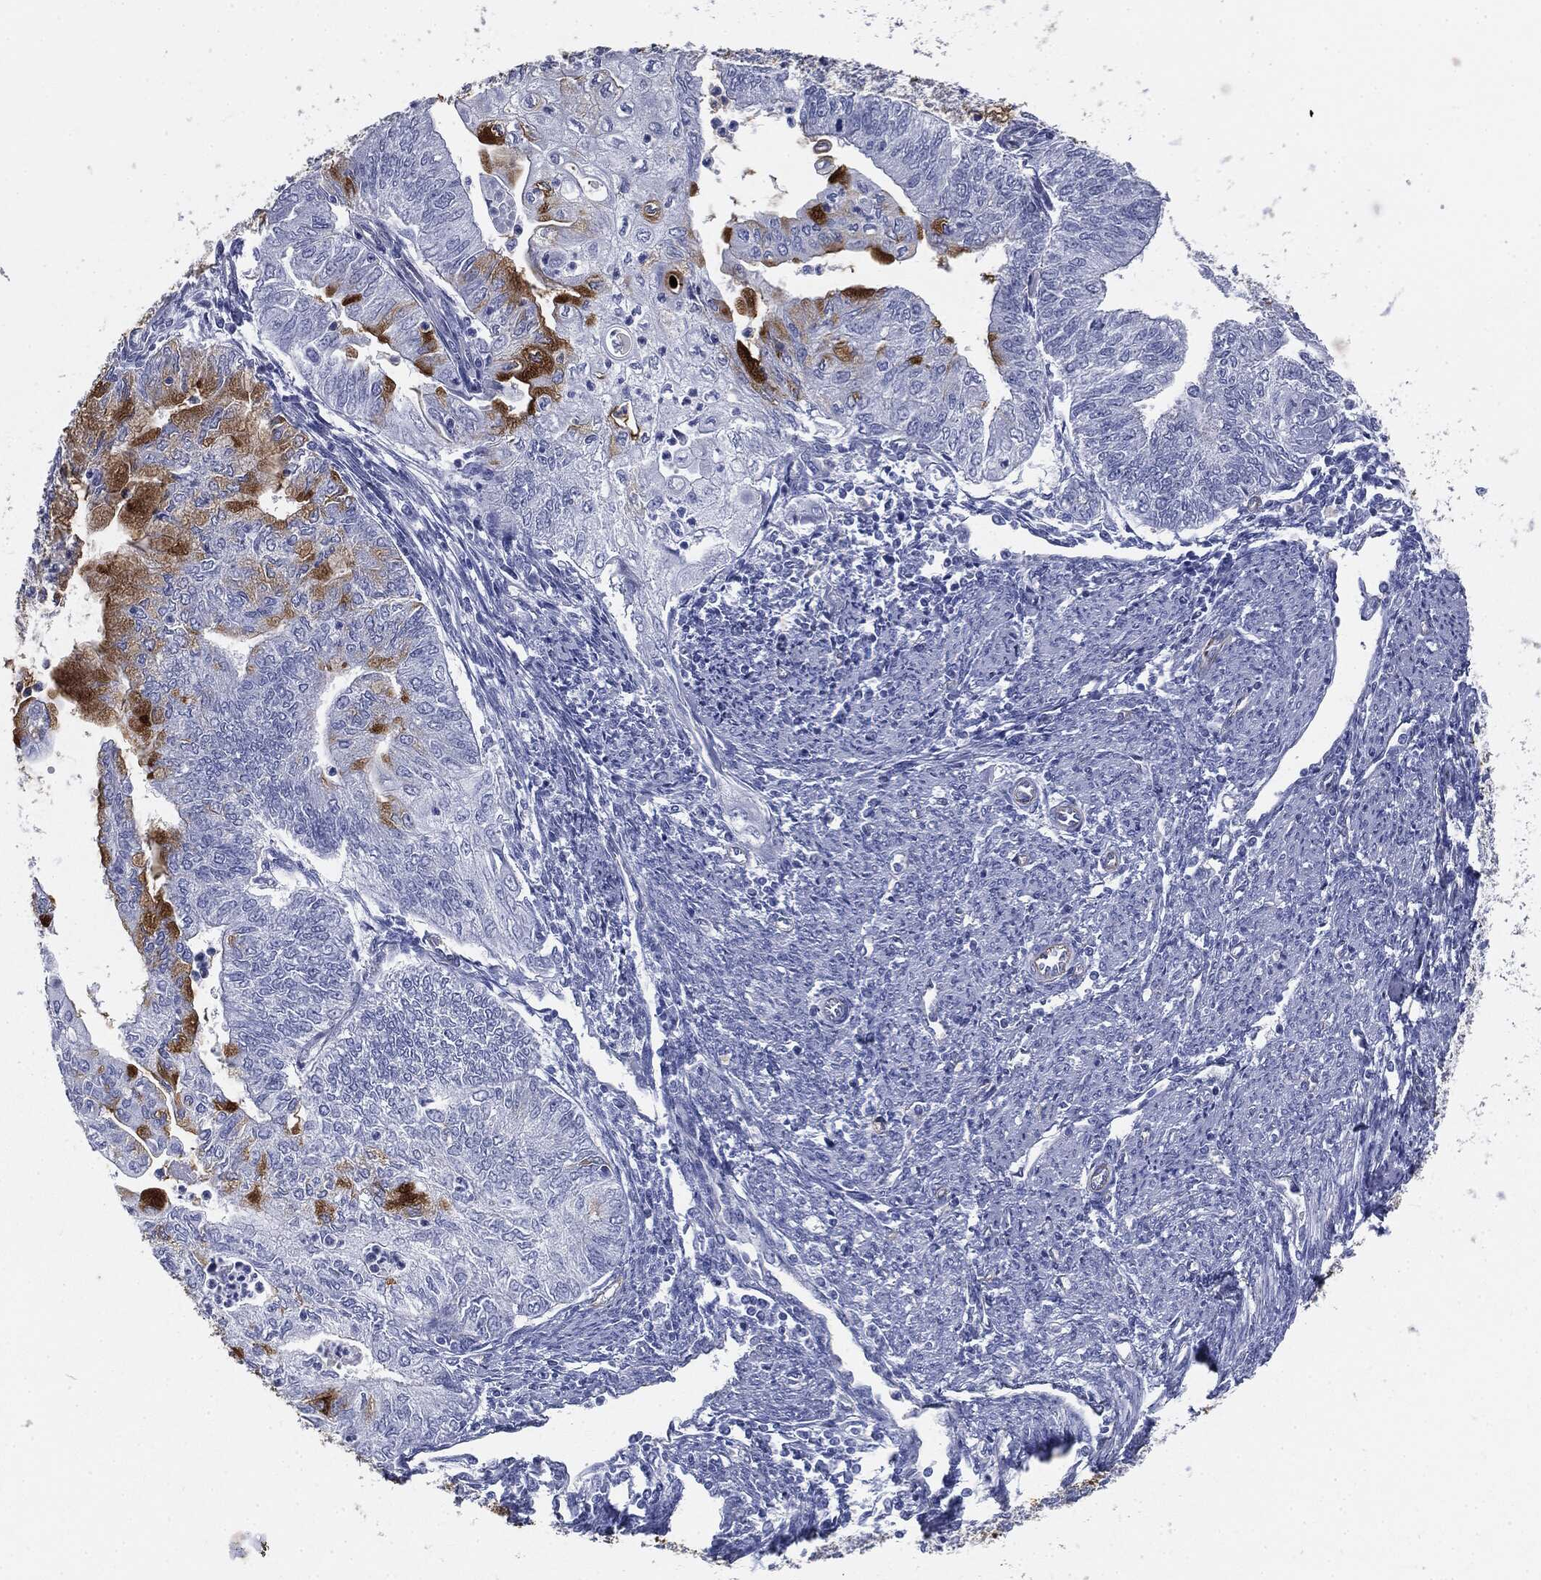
{"staining": {"intensity": "strong", "quantity": "<25%", "location": "cytoplasmic/membranous"}, "tissue": "endometrial cancer", "cell_type": "Tumor cells", "image_type": "cancer", "snomed": [{"axis": "morphology", "description": "Adenocarcinoma, NOS"}, {"axis": "topography", "description": "Endometrium"}], "caption": "A brown stain highlights strong cytoplasmic/membranous expression of a protein in human endometrial adenocarcinoma tumor cells. The staining is performed using DAB (3,3'-diaminobenzidine) brown chromogen to label protein expression. The nuclei are counter-stained blue using hematoxylin.", "gene": "MUC5AC", "patient": {"sex": "female", "age": 59}}